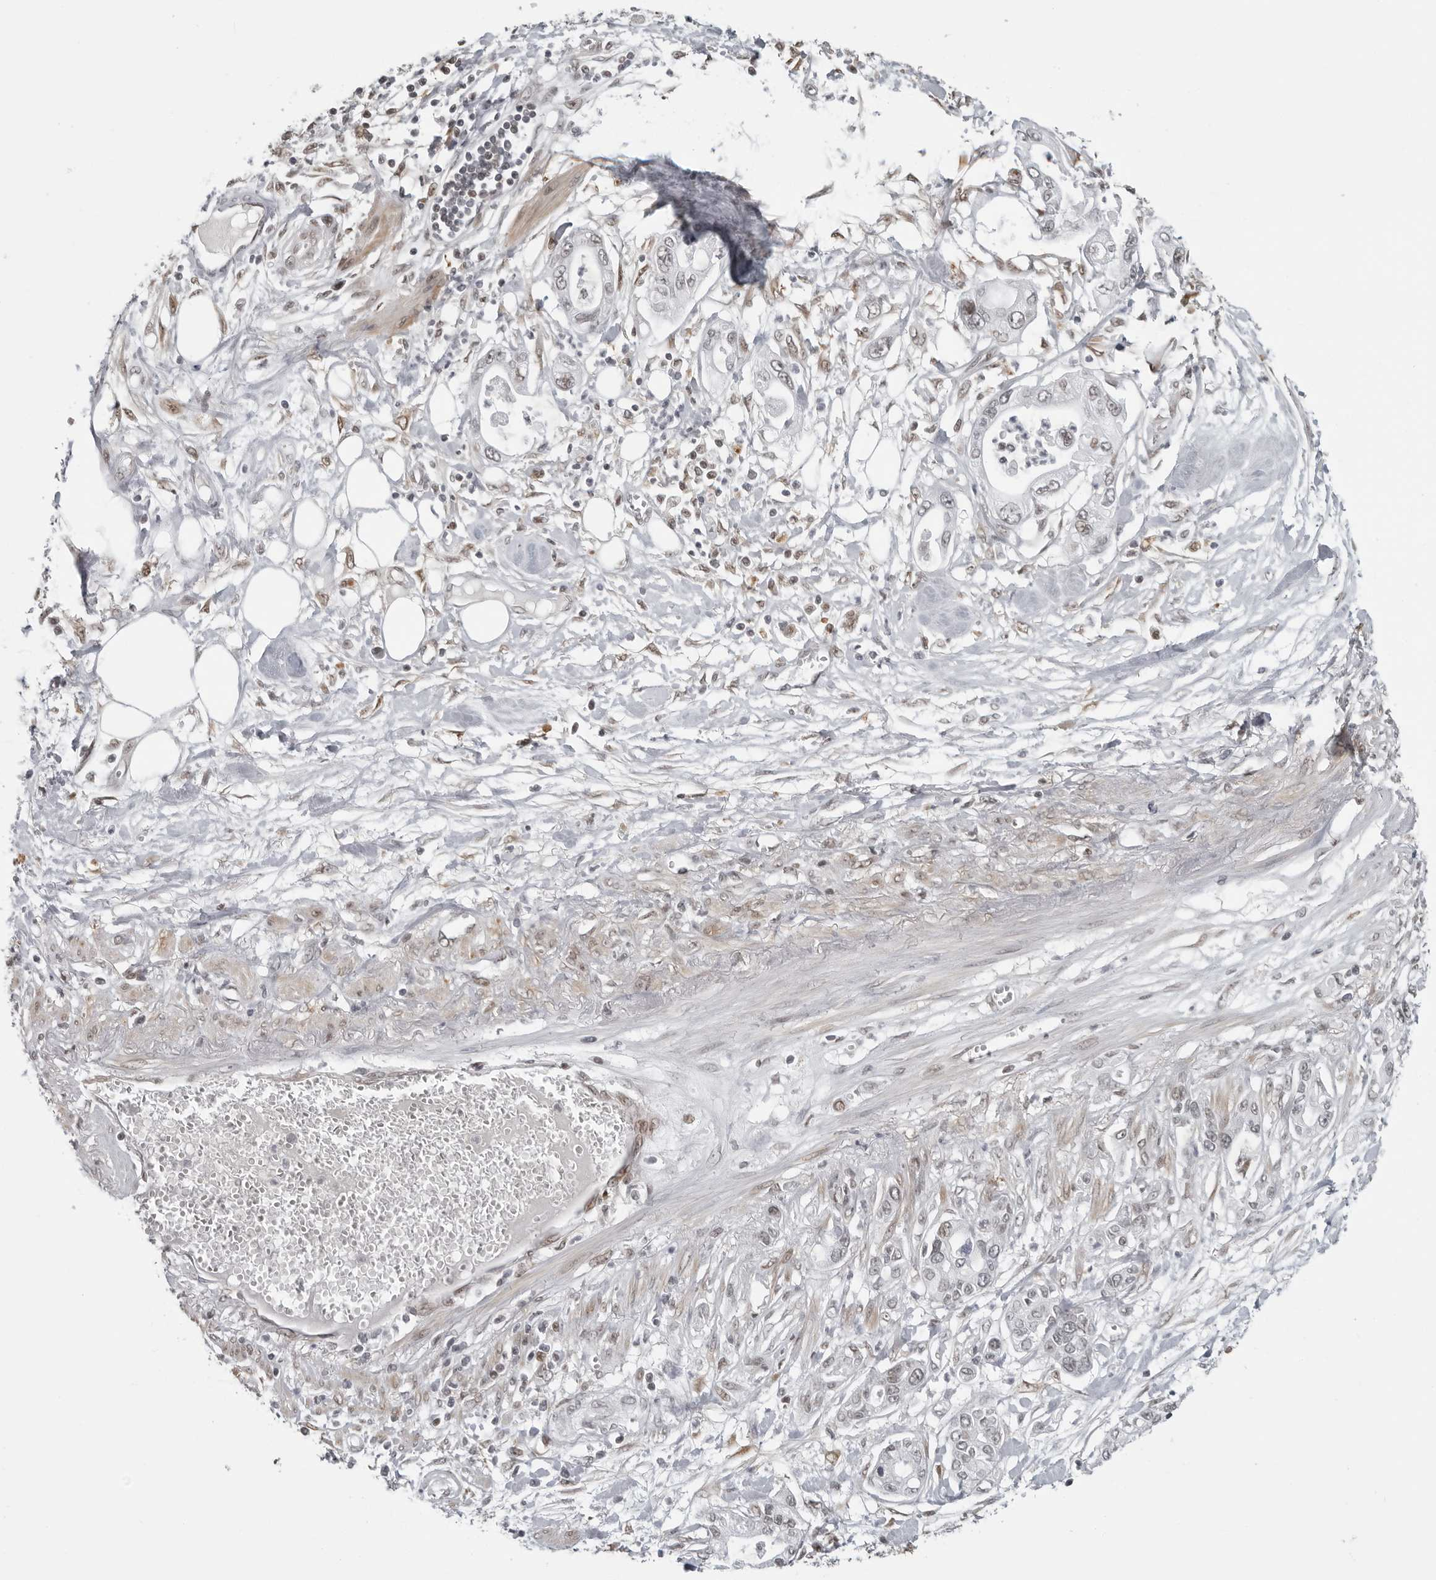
{"staining": {"intensity": "weak", "quantity": "25%-75%", "location": "nuclear"}, "tissue": "pancreatic cancer", "cell_type": "Tumor cells", "image_type": "cancer", "snomed": [{"axis": "morphology", "description": "Adenocarcinoma, NOS"}, {"axis": "topography", "description": "Pancreas"}], "caption": "High-power microscopy captured an immunohistochemistry histopathology image of pancreatic cancer (adenocarcinoma), revealing weak nuclear staining in about 25%-75% of tumor cells. Nuclei are stained in blue.", "gene": "MAF", "patient": {"sex": "male", "age": 68}}